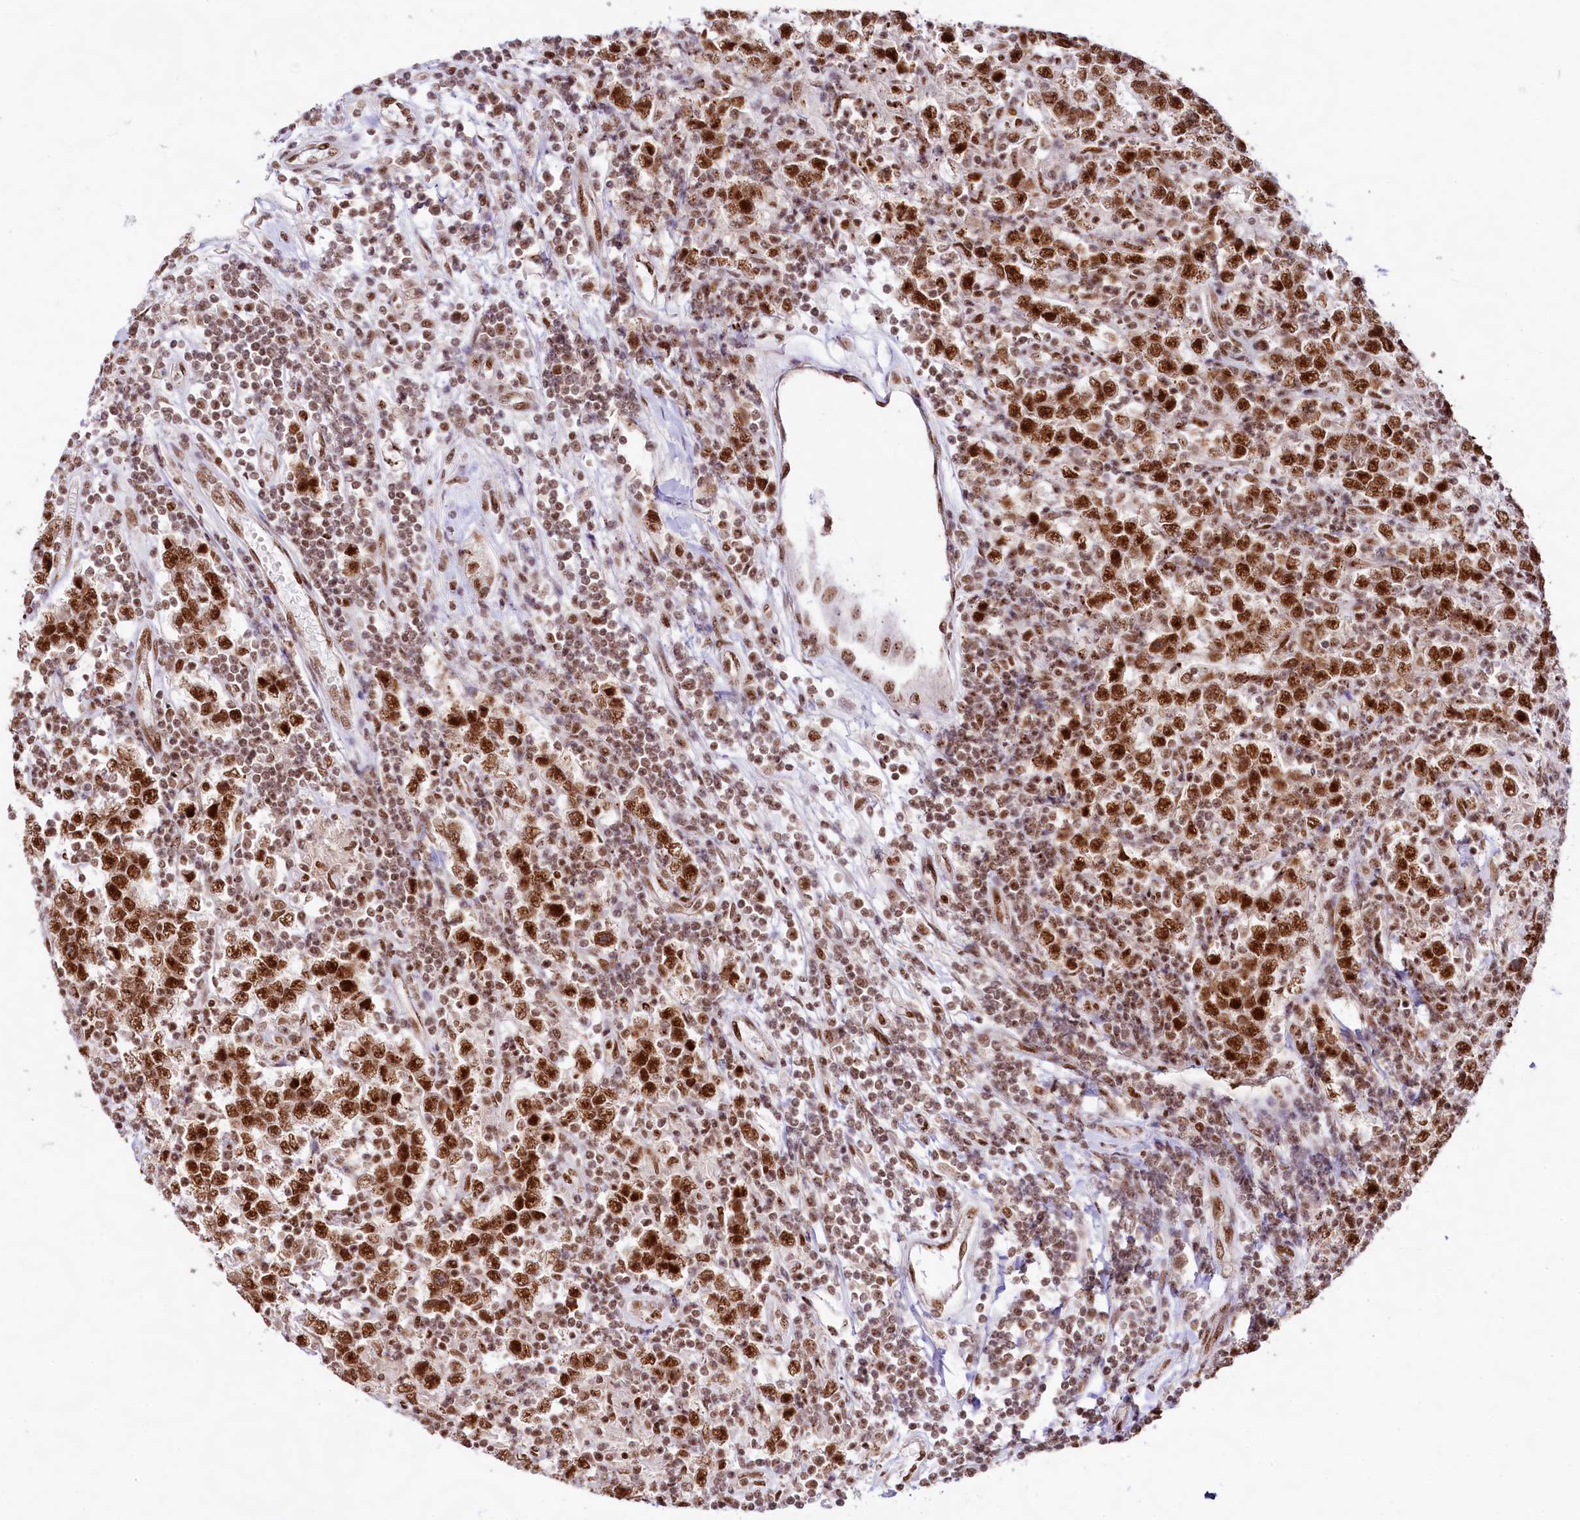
{"staining": {"intensity": "strong", "quantity": ">75%", "location": "nuclear"}, "tissue": "testis cancer", "cell_type": "Tumor cells", "image_type": "cancer", "snomed": [{"axis": "morphology", "description": "Normal tissue, NOS"}, {"axis": "morphology", "description": "Urothelial carcinoma, High grade"}, {"axis": "morphology", "description": "Seminoma, NOS"}, {"axis": "morphology", "description": "Carcinoma, Embryonal, NOS"}, {"axis": "topography", "description": "Urinary bladder"}, {"axis": "topography", "description": "Testis"}], "caption": "Protein positivity by immunohistochemistry (IHC) reveals strong nuclear positivity in approximately >75% of tumor cells in seminoma (testis). (Brightfield microscopy of DAB IHC at high magnification).", "gene": "HIRA", "patient": {"sex": "male", "age": 41}}